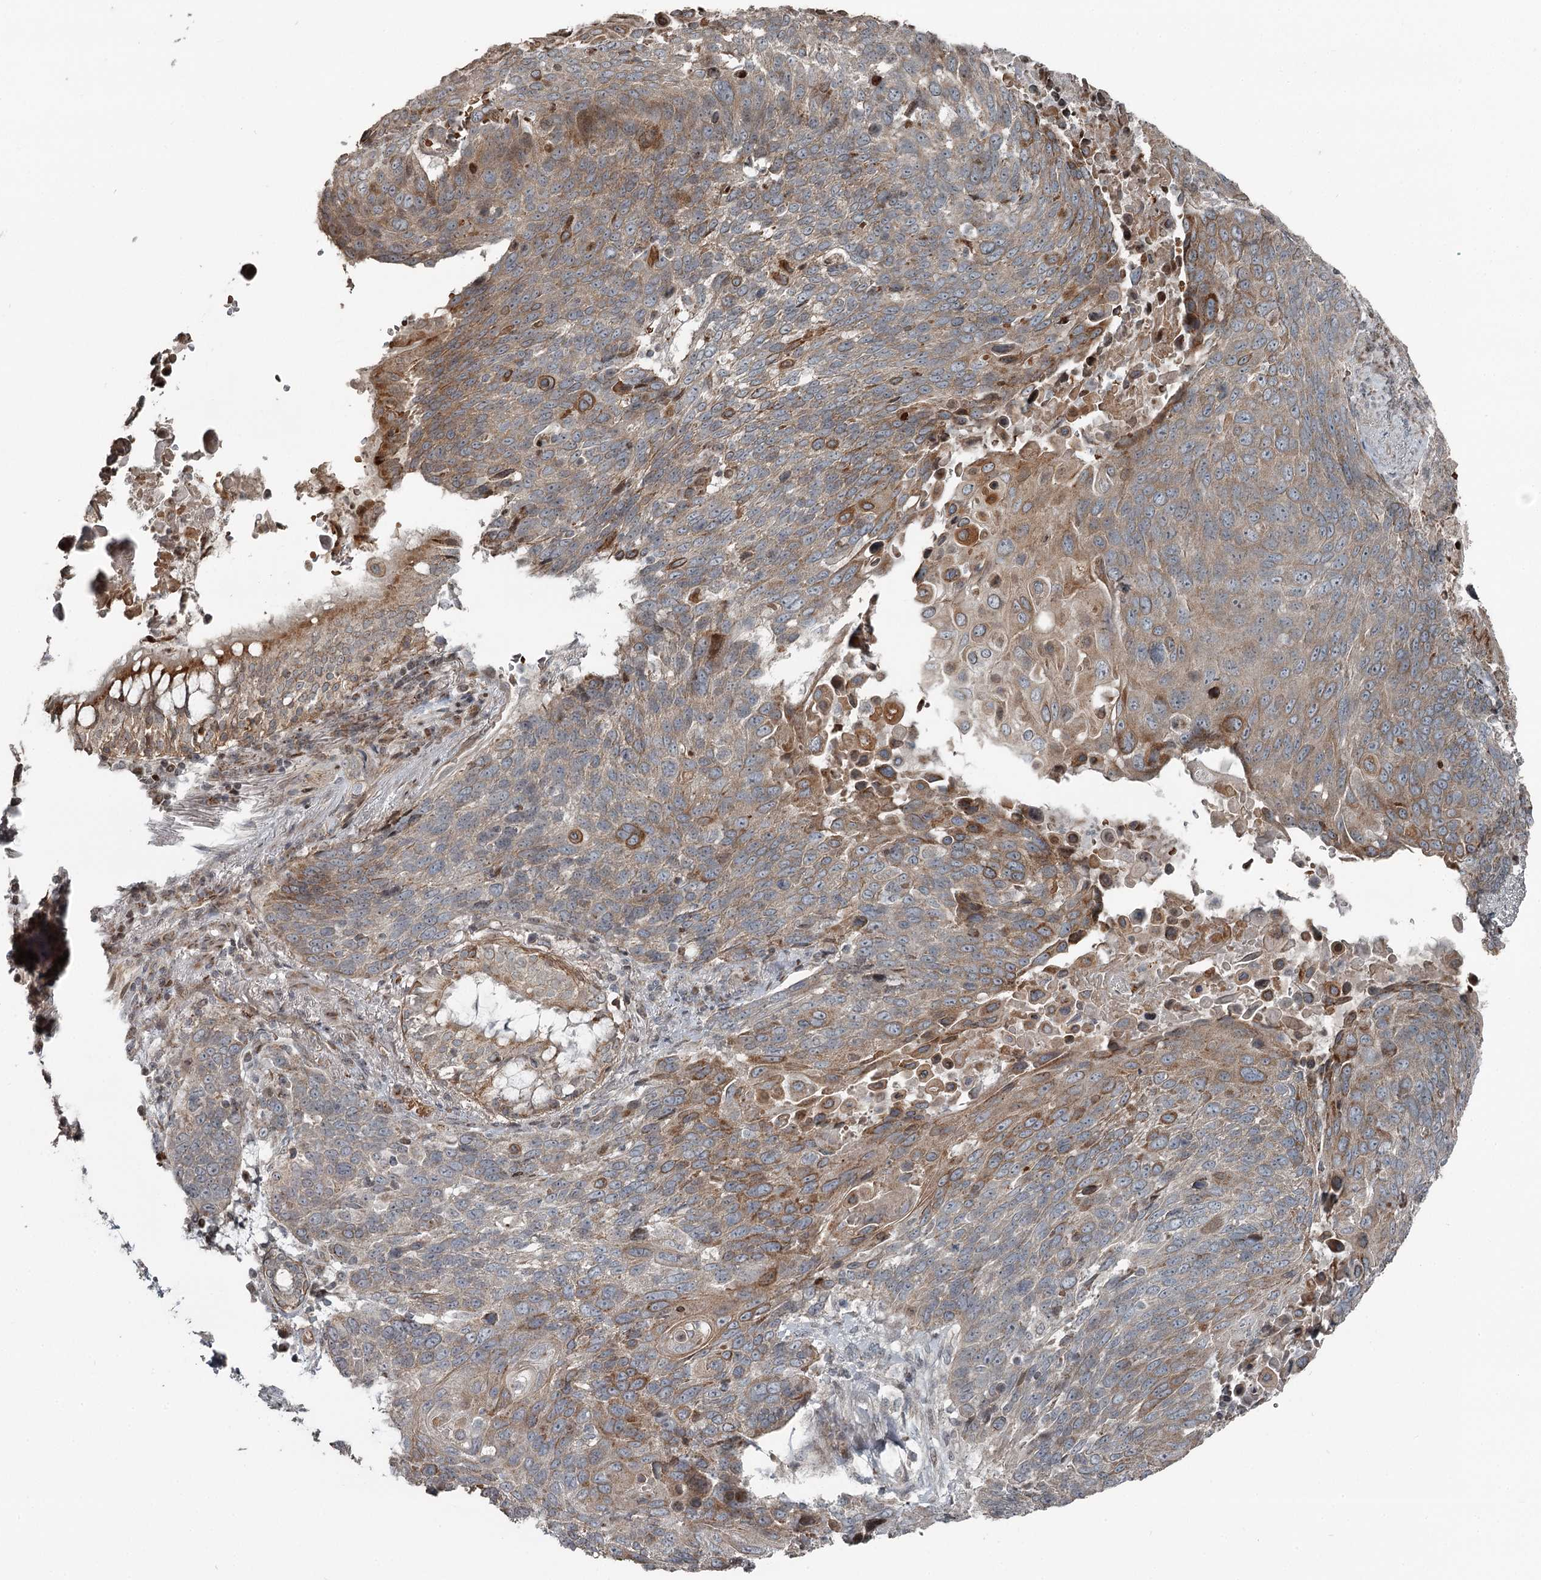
{"staining": {"intensity": "moderate", "quantity": "25%-75%", "location": "cytoplasmic/membranous"}, "tissue": "lung cancer", "cell_type": "Tumor cells", "image_type": "cancer", "snomed": [{"axis": "morphology", "description": "Squamous cell carcinoma, NOS"}, {"axis": "topography", "description": "Lung"}], "caption": "The micrograph reveals staining of lung squamous cell carcinoma, revealing moderate cytoplasmic/membranous protein expression (brown color) within tumor cells. The staining was performed using DAB (3,3'-diaminobenzidine) to visualize the protein expression in brown, while the nuclei were stained in blue with hematoxylin (Magnification: 20x).", "gene": "RASSF8", "patient": {"sex": "male", "age": 66}}